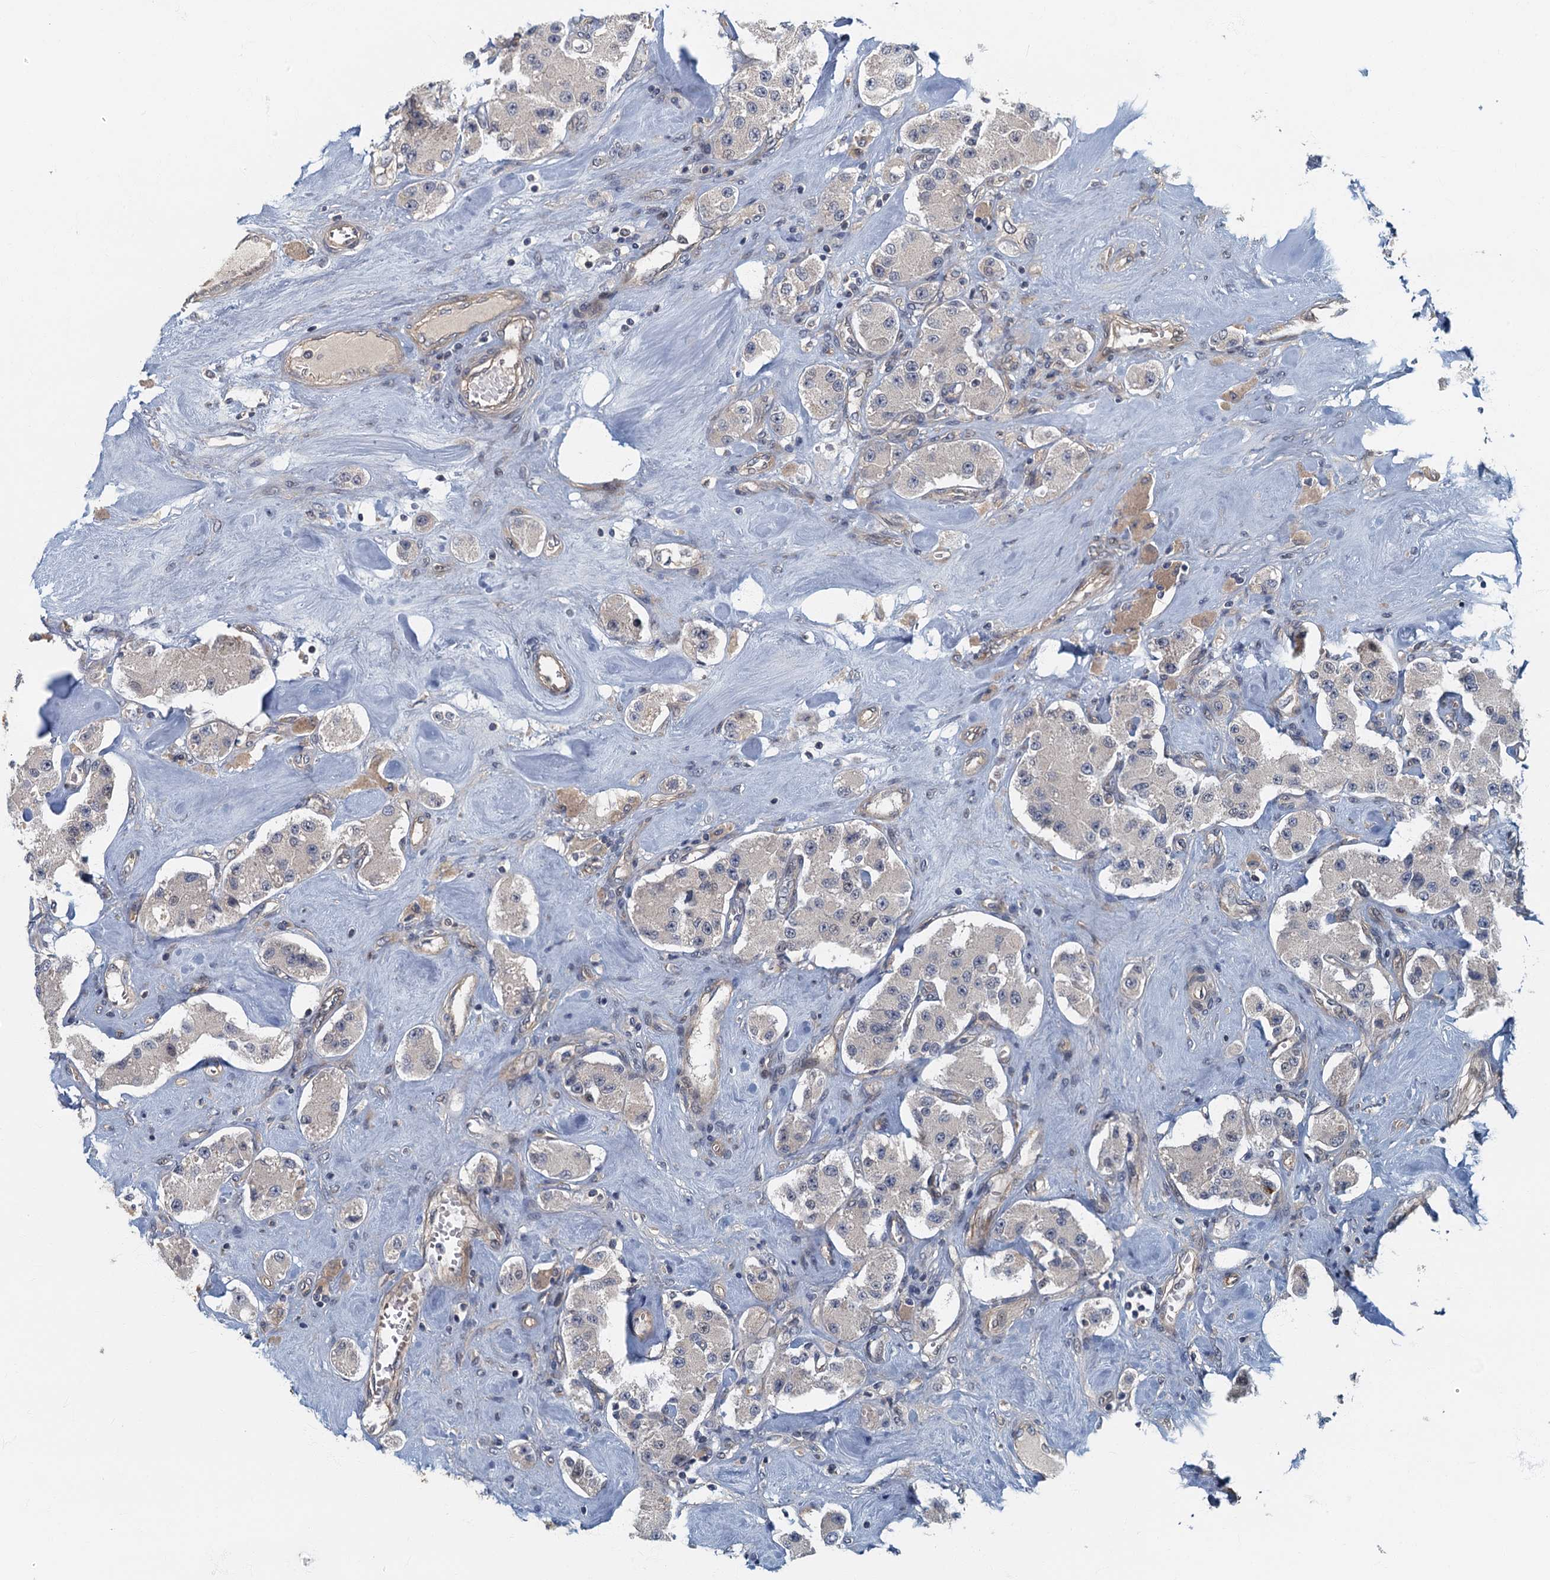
{"staining": {"intensity": "negative", "quantity": "none", "location": "none"}, "tissue": "carcinoid", "cell_type": "Tumor cells", "image_type": "cancer", "snomed": [{"axis": "morphology", "description": "Carcinoid, malignant, NOS"}, {"axis": "topography", "description": "Pancreas"}], "caption": "This is a photomicrograph of immunohistochemistry staining of carcinoid (malignant), which shows no expression in tumor cells.", "gene": "CKAP2L", "patient": {"sex": "male", "age": 41}}